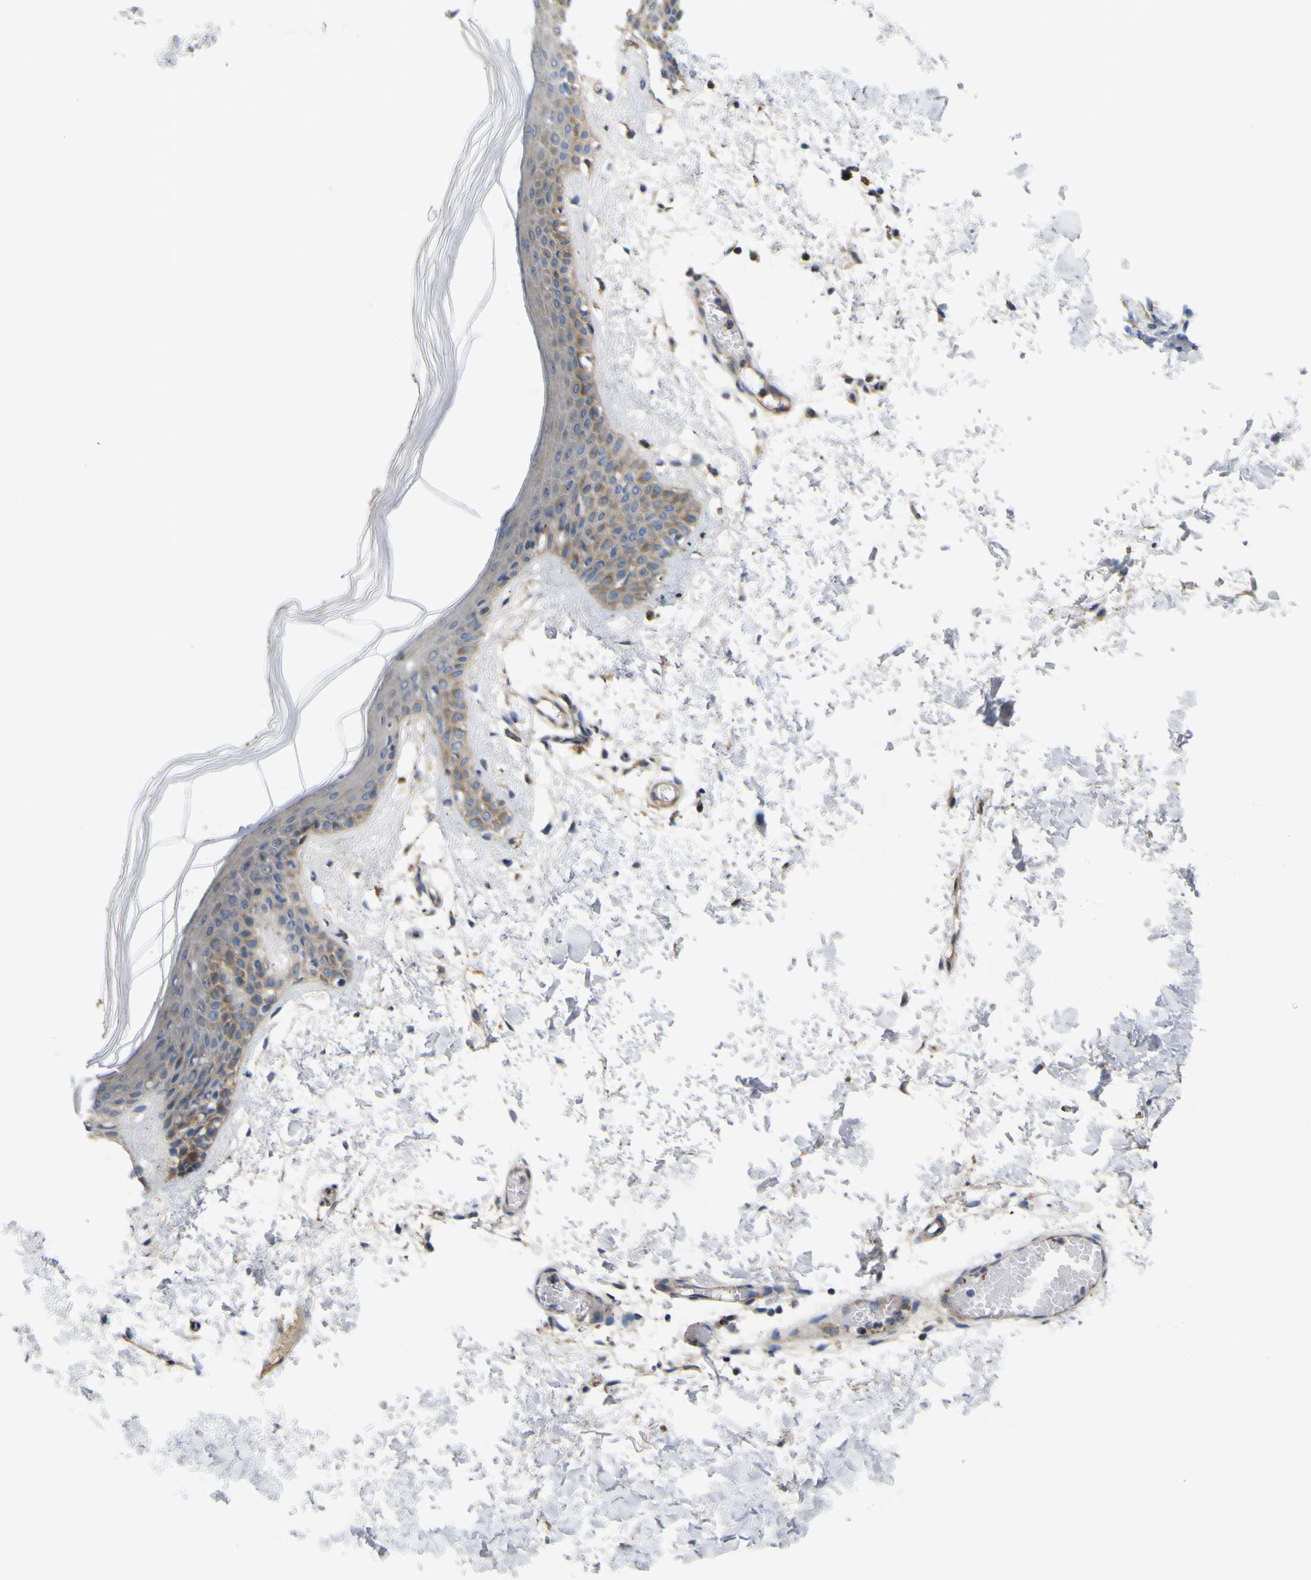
{"staining": {"intensity": "negative", "quantity": "none", "location": "none"}, "tissue": "skin", "cell_type": "Fibroblasts", "image_type": "normal", "snomed": [{"axis": "morphology", "description": "Normal tissue, NOS"}, {"axis": "topography", "description": "Skin"}], "caption": "Image shows no significant protein expression in fibroblasts of unremarkable skin. The staining is performed using DAB brown chromogen with nuclei counter-stained in using hematoxylin.", "gene": "MYEOV", "patient": {"sex": "male", "age": 53}}